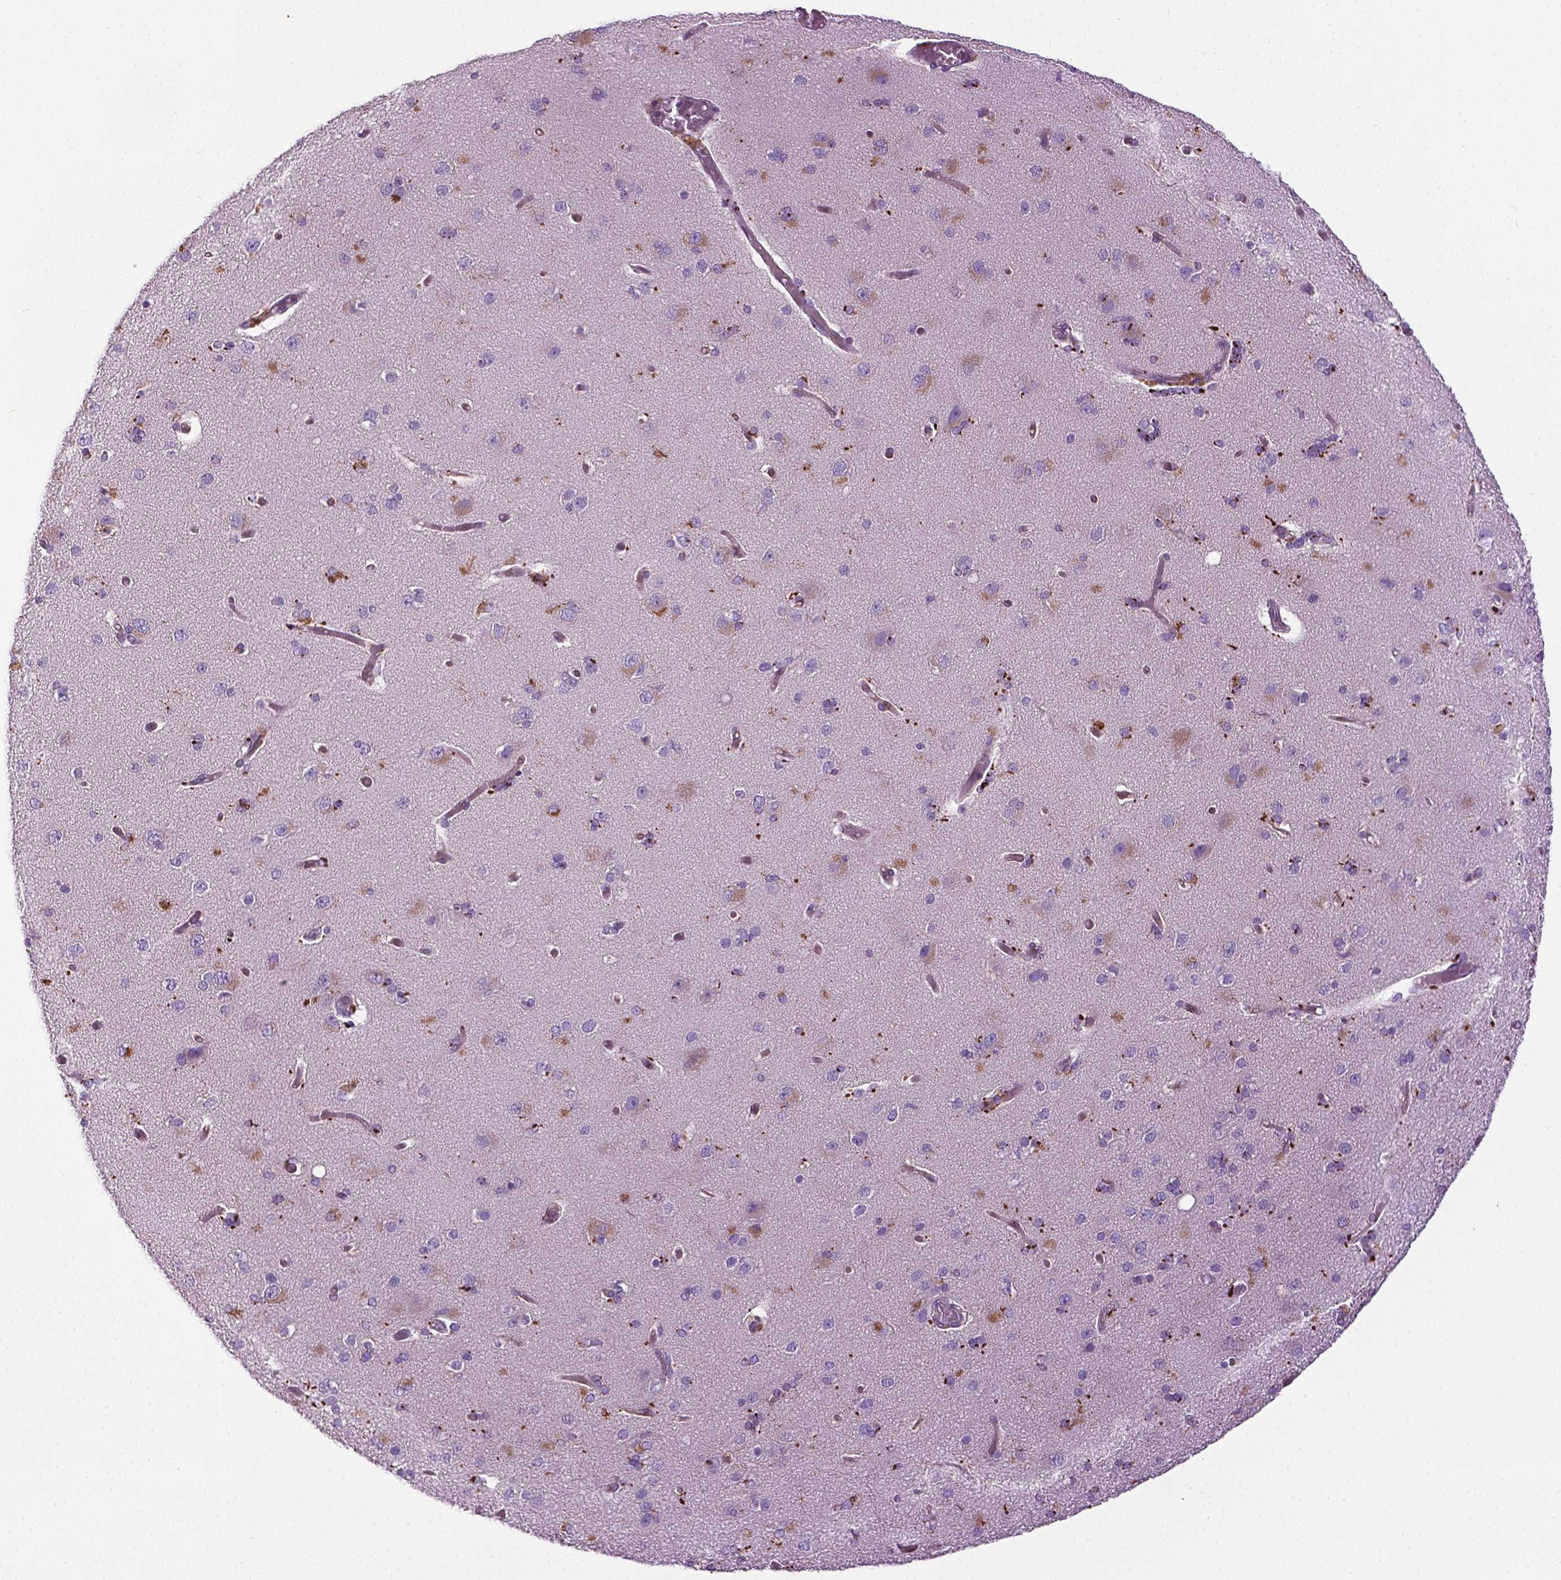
{"staining": {"intensity": "negative", "quantity": "none", "location": "none"}, "tissue": "cerebral cortex", "cell_type": "Endothelial cells", "image_type": "normal", "snomed": [{"axis": "morphology", "description": "Normal tissue, NOS"}, {"axis": "morphology", "description": "Glioma, malignant, High grade"}, {"axis": "topography", "description": "Cerebral cortex"}], "caption": "The micrograph shows no significant staining in endothelial cells of cerebral cortex.", "gene": "SPECC1L", "patient": {"sex": "male", "age": 71}}